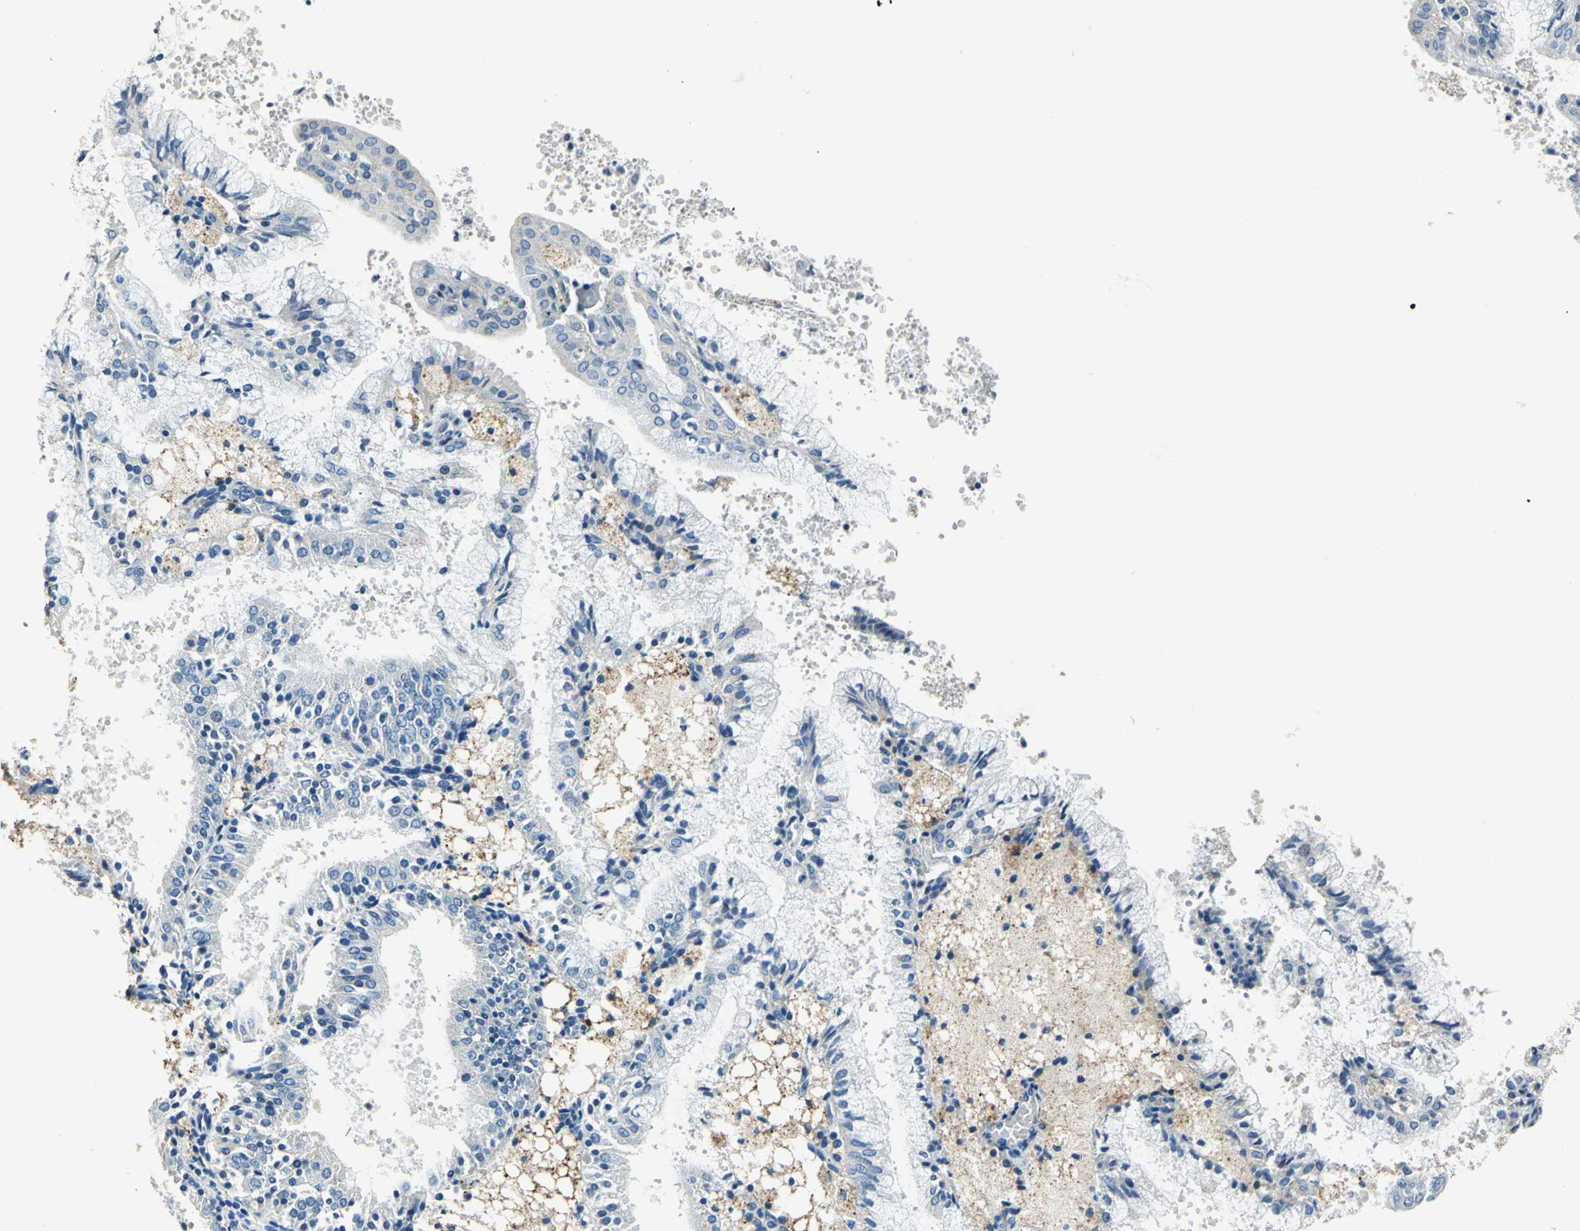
{"staining": {"intensity": "negative", "quantity": "none", "location": "none"}, "tissue": "endometrial cancer", "cell_type": "Tumor cells", "image_type": "cancer", "snomed": [{"axis": "morphology", "description": "Adenocarcinoma, NOS"}, {"axis": "topography", "description": "Endometrium"}], "caption": "This micrograph is of endometrial cancer stained with immunohistochemistry to label a protein in brown with the nuclei are counter-stained blue. There is no staining in tumor cells.", "gene": "RAD17", "patient": {"sex": "female", "age": 63}}